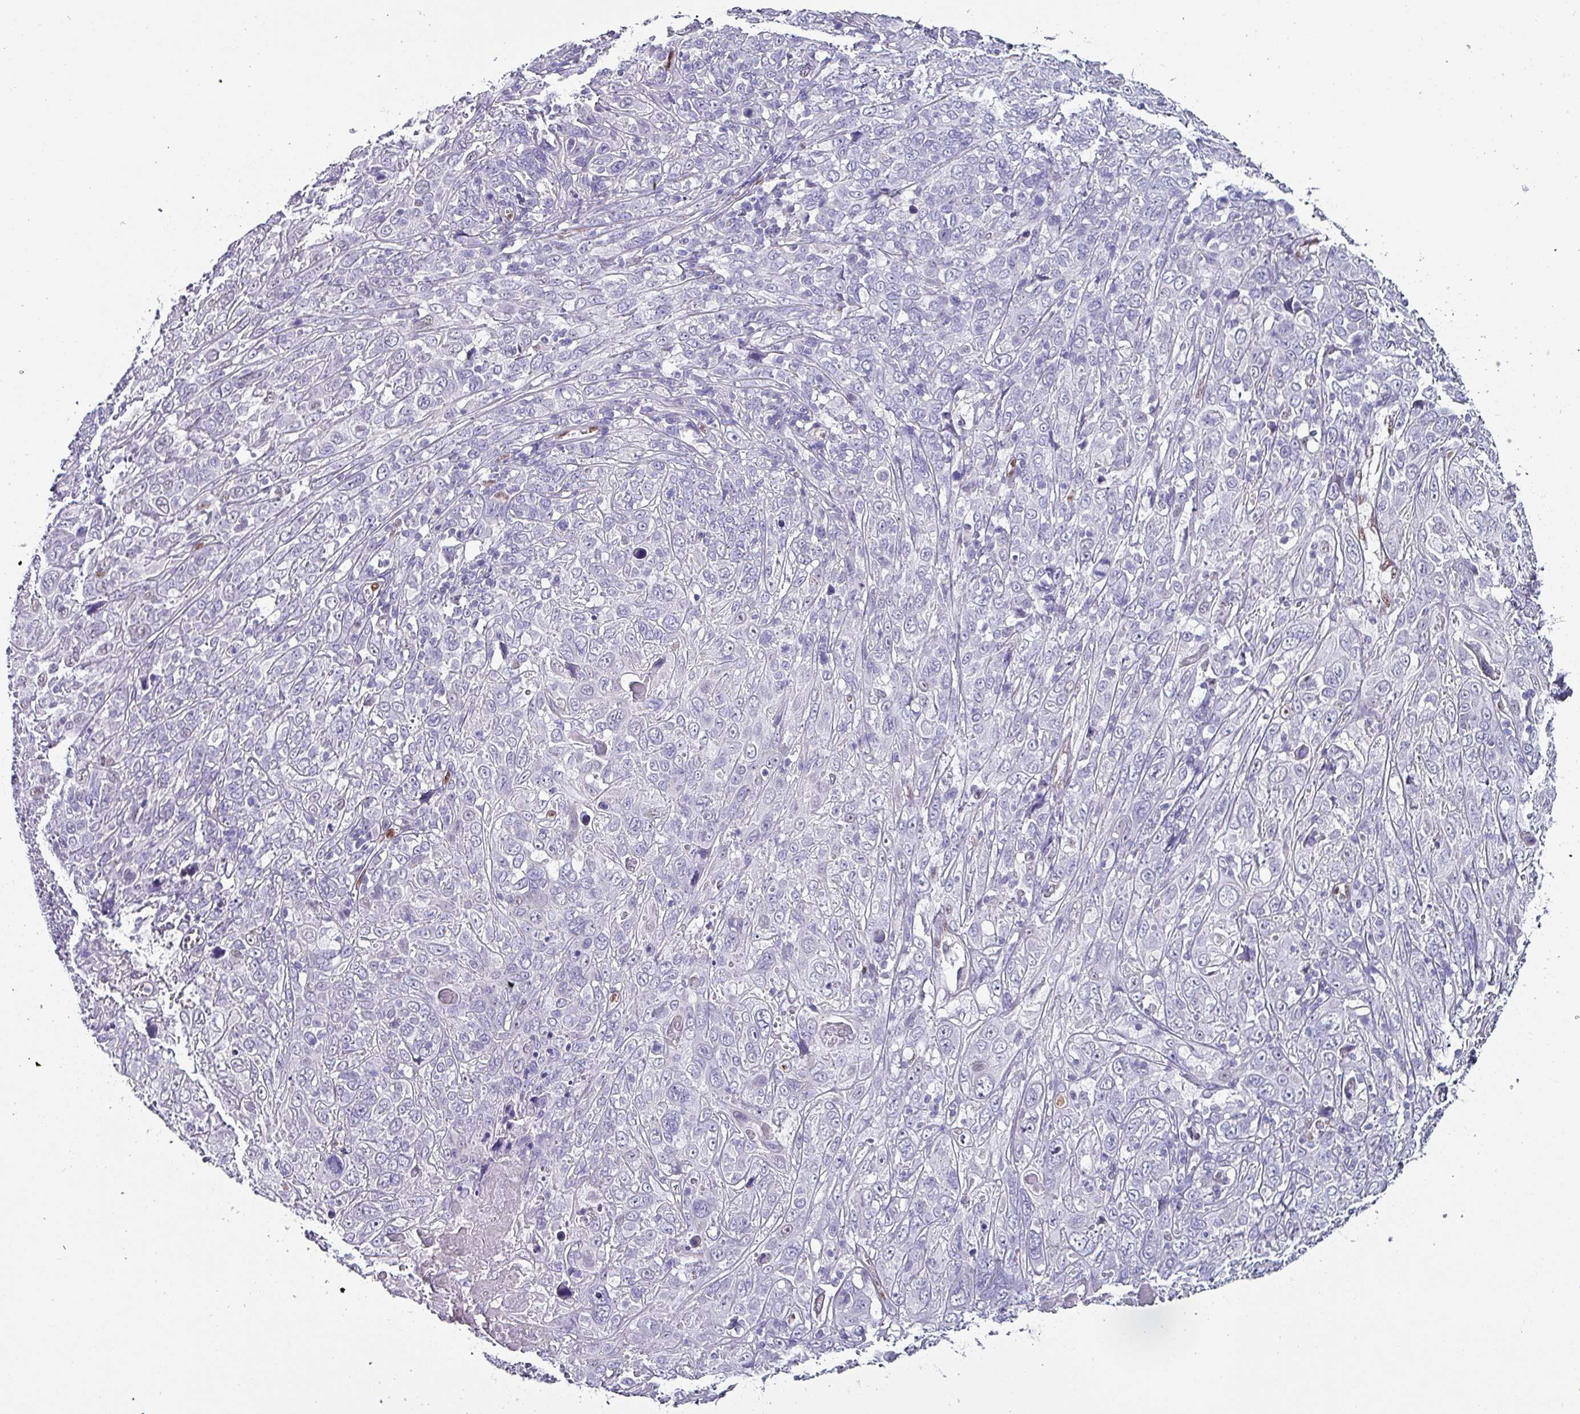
{"staining": {"intensity": "negative", "quantity": "none", "location": "none"}, "tissue": "cervical cancer", "cell_type": "Tumor cells", "image_type": "cancer", "snomed": [{"axis": "morphology", "description": "Squamous cell carcinoma, NOS"}, {"axis": "topography", "description": "Cervix"}], "caption": "The photomicrograph displays no staining of tumor cells in squamous cell carcinoma (cervical).", "gene": "ZNF816-ZNF321P", "patient": {"sex": "female", "age": 46}}